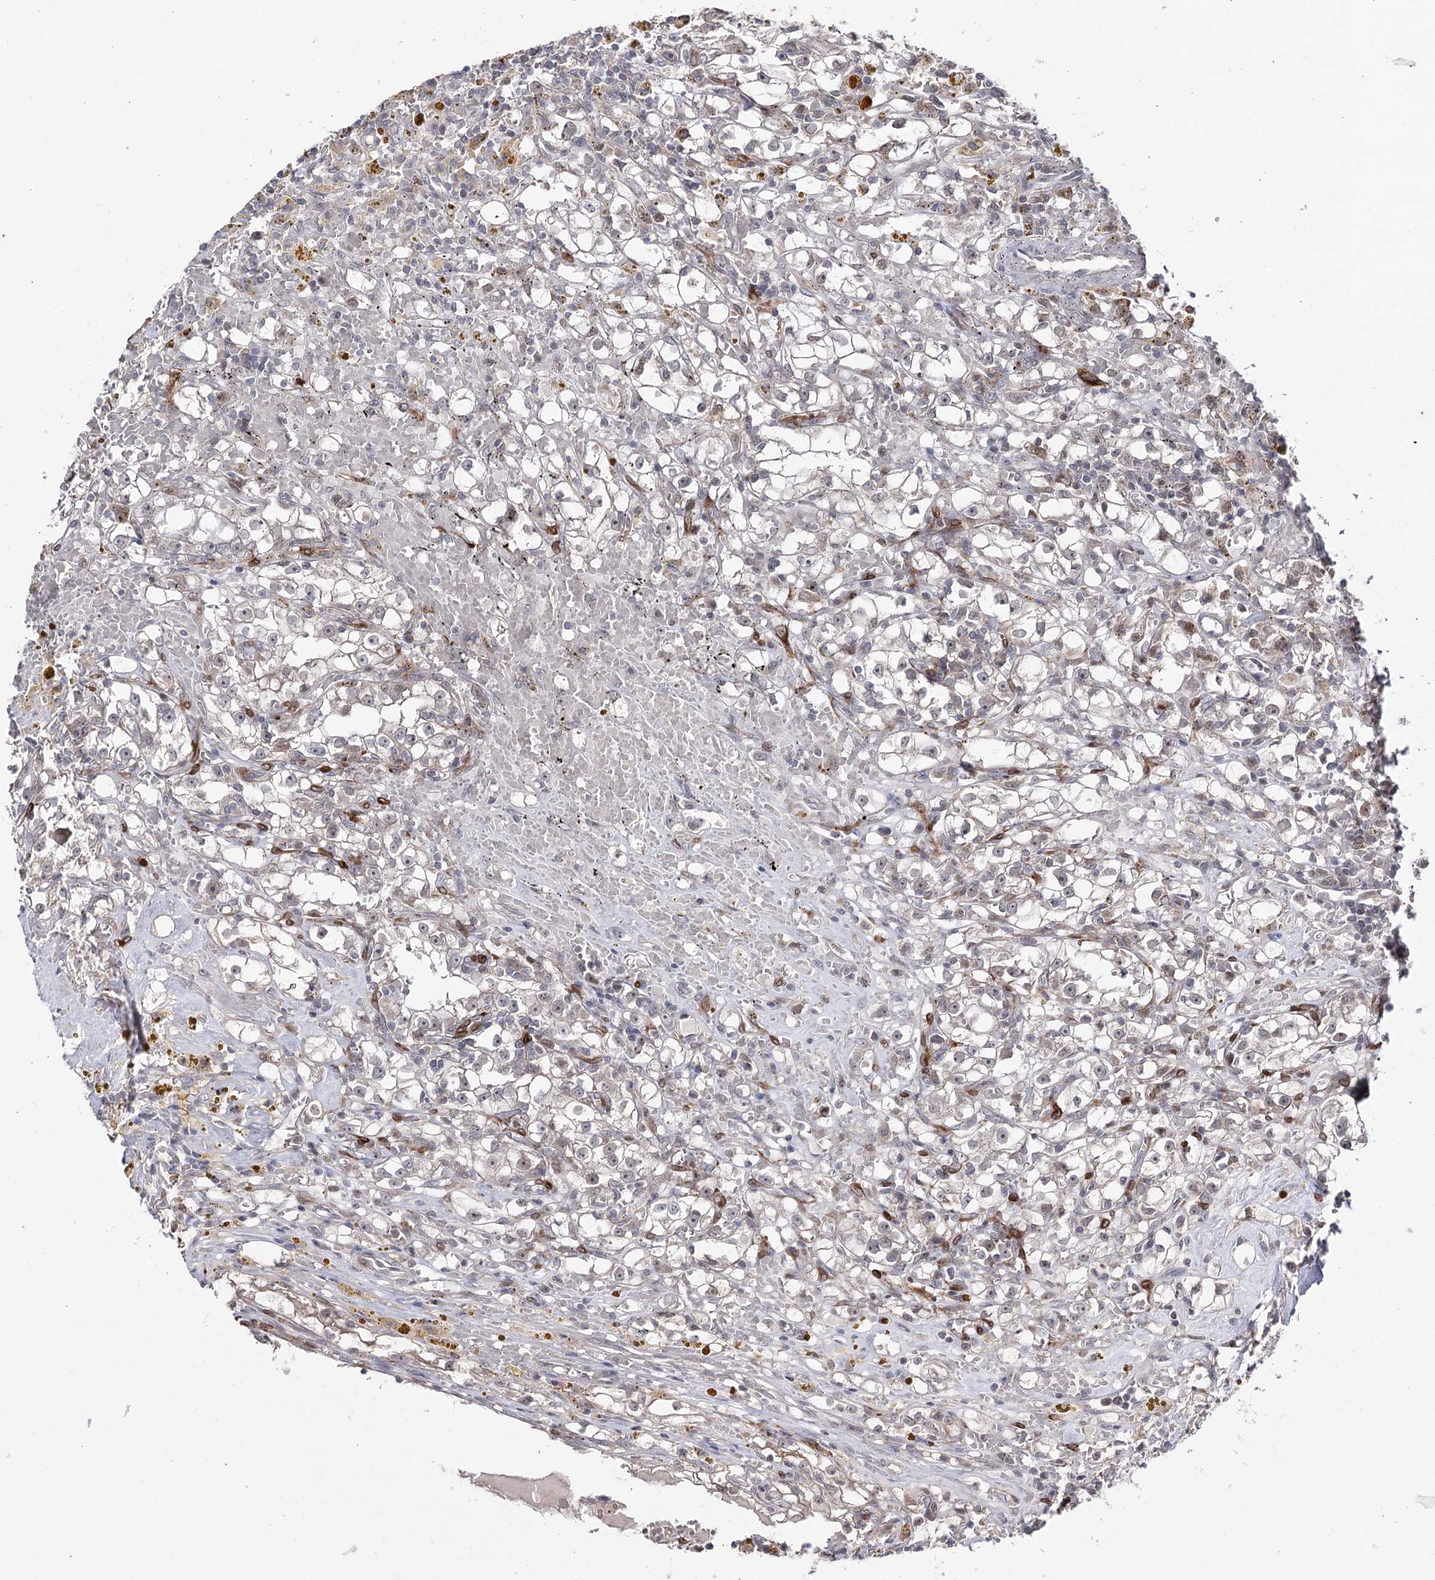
{"staining": {"intensity": "weak", "quantity": "<25%", "location": "cytoplasmic/membranous"}, "tissue": "renal cancer", "cell_type": "Tumor cells", "image_type": "cancer", "snomed": [{"axis": "morphology", "description": "Adenocarcinoma, NOS"}, {"axis": "topography", "description": "Kidney"}], "caption": "Immunohistochemistry (IHC) of human renal adenocarcinoma exhibits no staining in tumor cells.", "gene": "HSD11B2", "patient": {"sex": "male", "age": 56}}